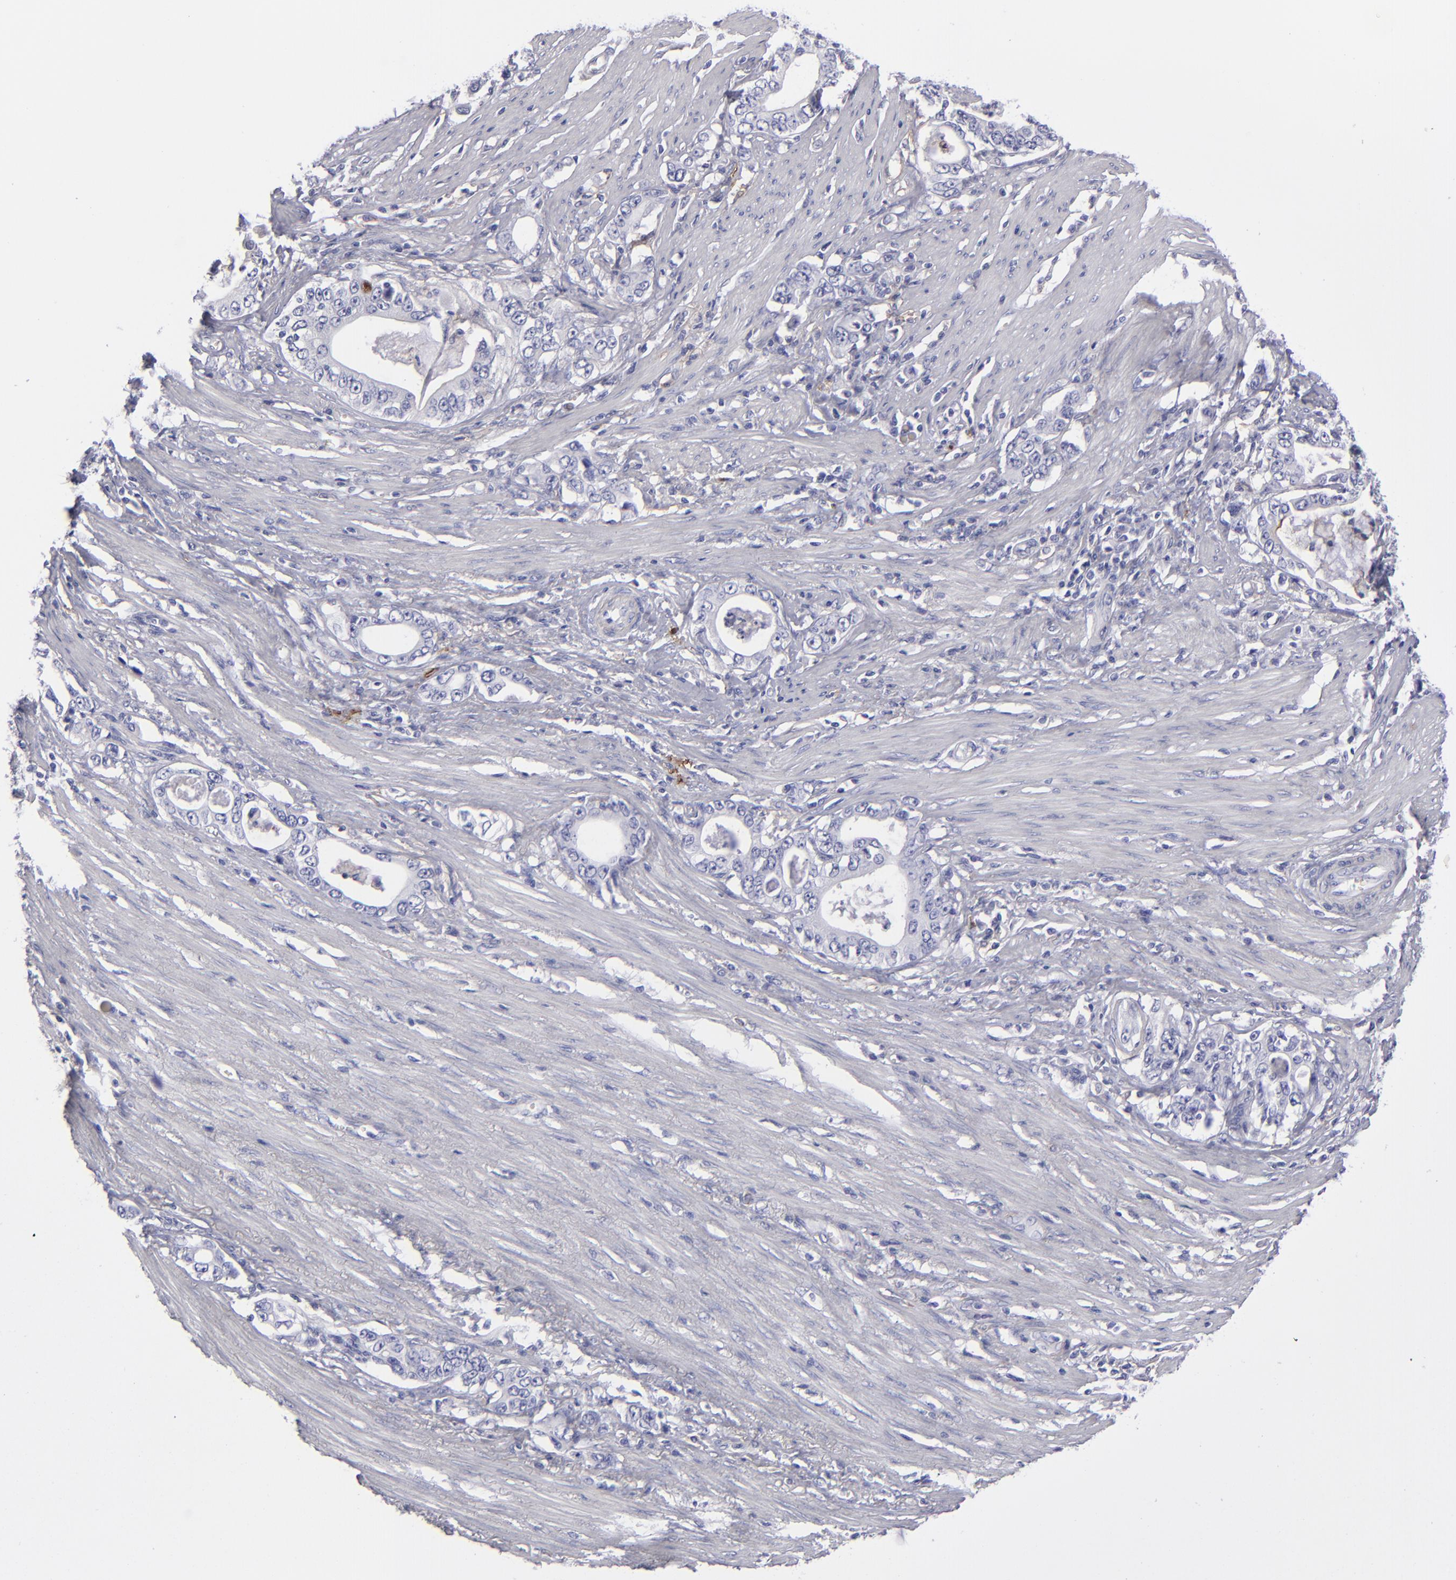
{"staining": {"intensity": "negative", "quantity": "none", "location": "none"}, "tissue": "stomach cancer", "cell_type": "Tumor cells", "image_type": "cancer", "snomed": [{"axis": "morphology", "description": "Adenocarcinoma, NOS"}, {"axis": "topography", "description": "Stomach, lower"}], "caption": "IHC image of stomach cancer (adenocarcinoma) stained for a protein (brown), which demonstrates no staining in tumor cells.", "gene": "ANPEP", "patient": {"sex": "female", "age": 72}}